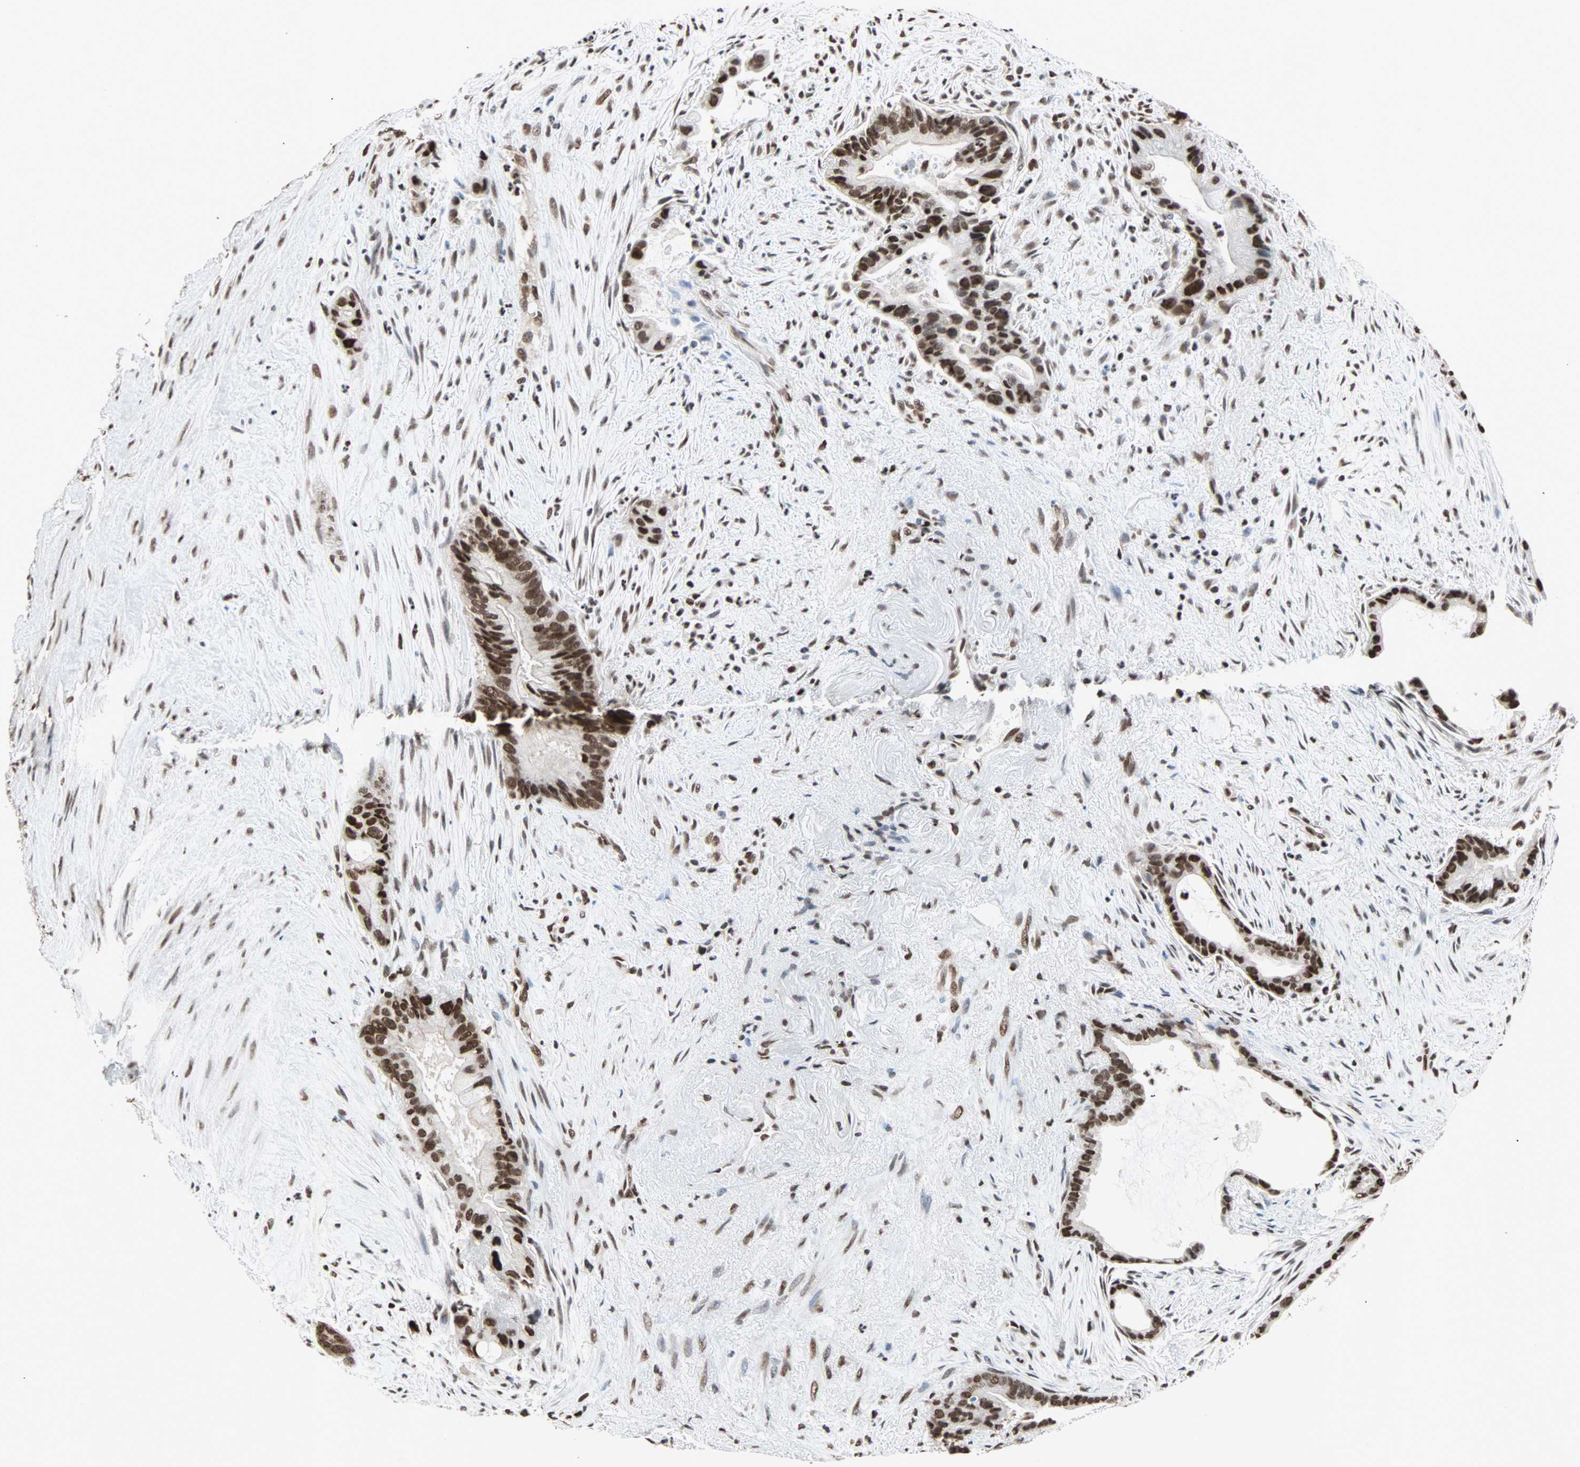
{"staining": {"intensity": "strong", "quantity": ">75%", "location": "nuclear"}, "tissue": "liver cancer", "cell_type": "Tumor cells", "image_type": "cancer", "snomed": [{"axis": "morphology", "description": "Cholangiocarcinoma"}, {"axis": "topography", "description": "Liver"}], "caption": "DAB (3,3'-diaminobenzidine) immunohistochemical staining of human liver cholangiocarcinoma reveals strong nuclear protein expression in about >75% of tumor cells. The protein of interest is shown in brown color, while the nuclei are stained blue.", "gene": "DAZAP1", "patient": {"sex": "female", "age": 55}}